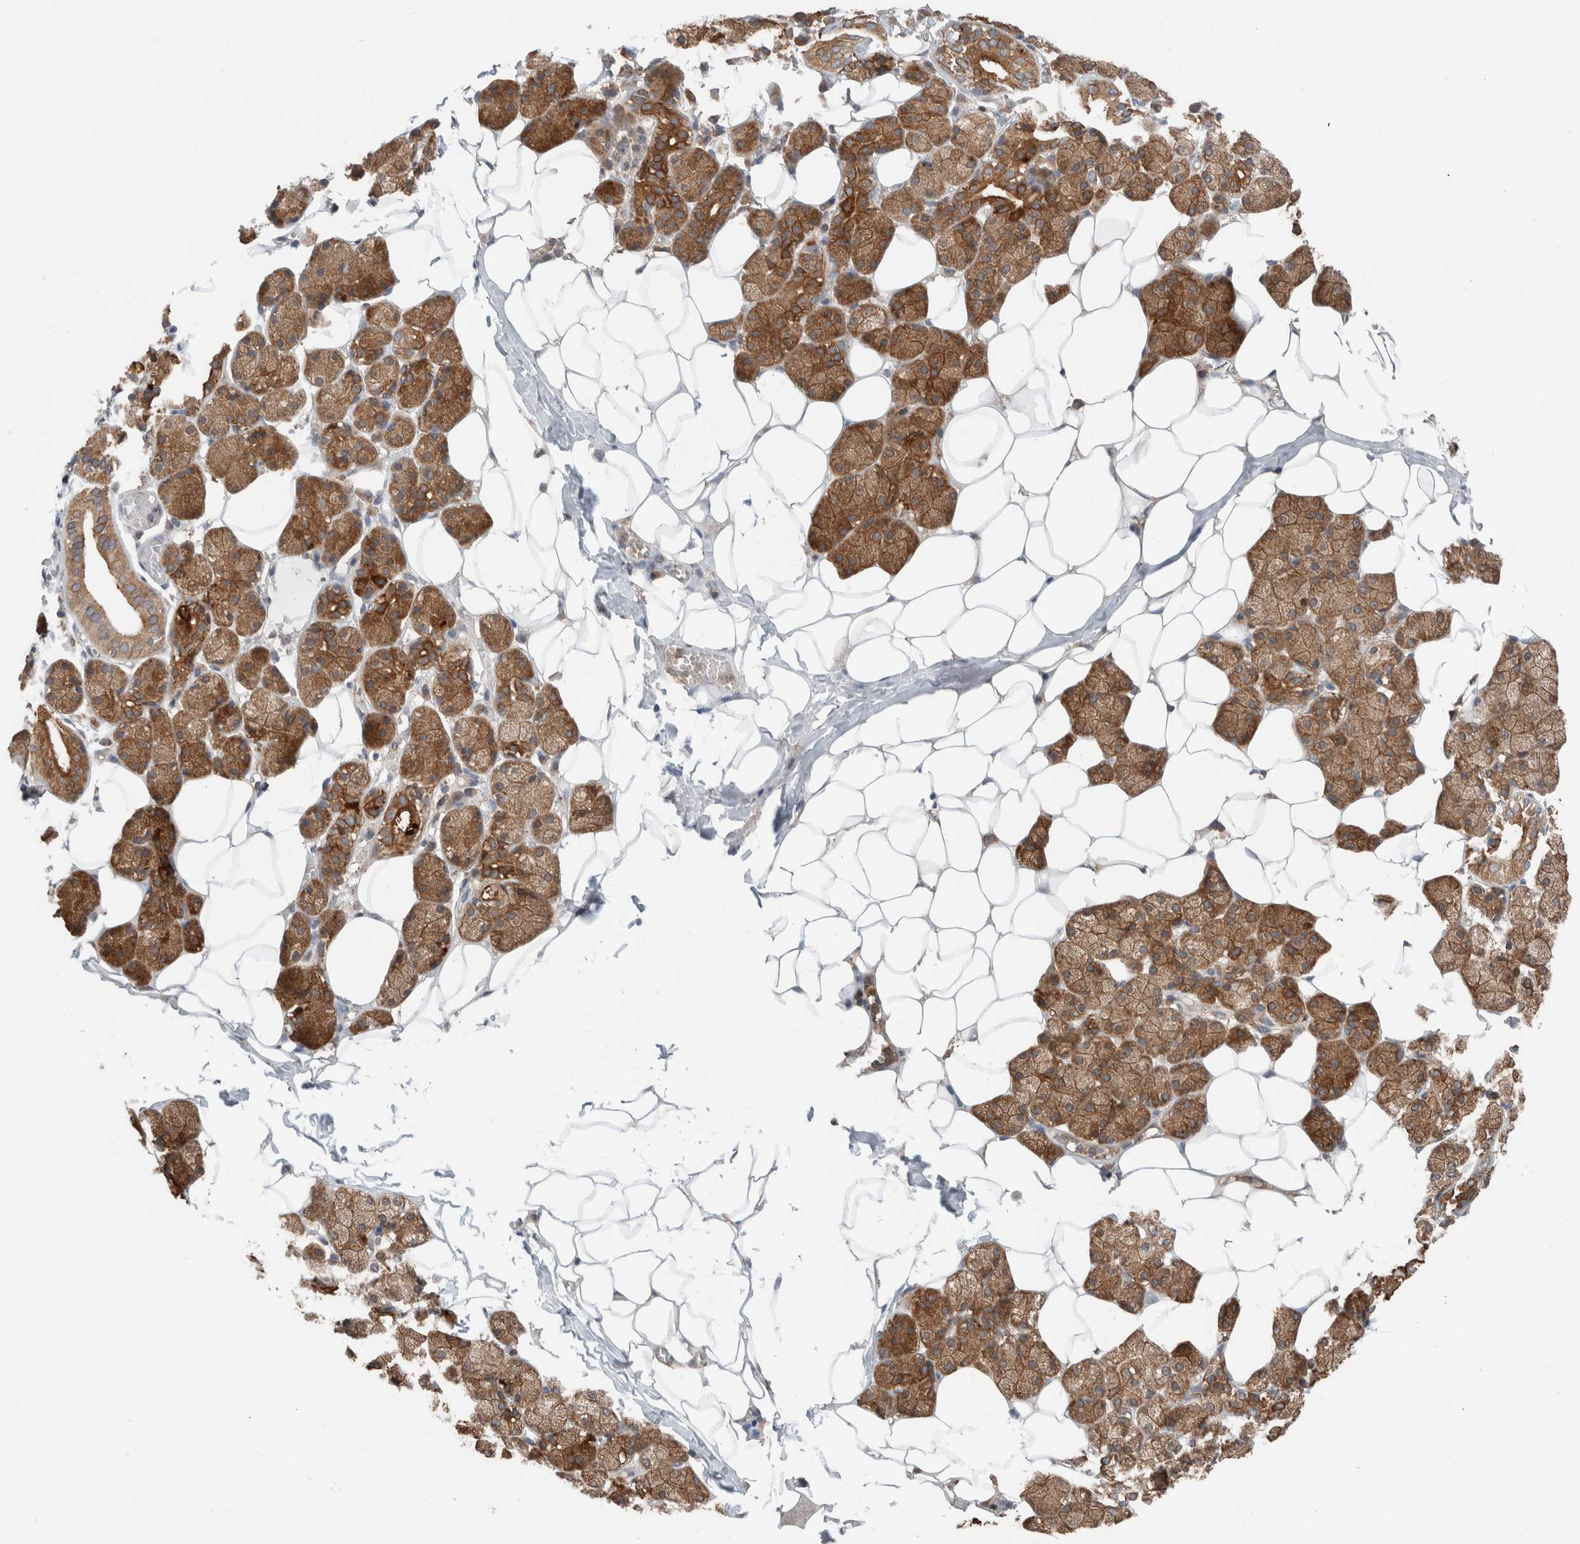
{"staining": {"intensity": "moderate", "quantity": ">75%", "location": "cytoplasmic/membranous"}, "tissue": "salivary gland", "cell_type": "Glandular cells", "image_type": "normal", "snomed": [{"axis": "morphology", "description": "Normal tissue, NOS"}, {"axis": "topography", "description": "Salivary gland"}], "caption": "Immunohistochemical staining of benign salivary gland displays moderate cytoplasmic/membranous protein staining in approximately >75% of glandular cells.", "gene": "XPNPEP1", "patient": {"sex": "female", "age": 33}}